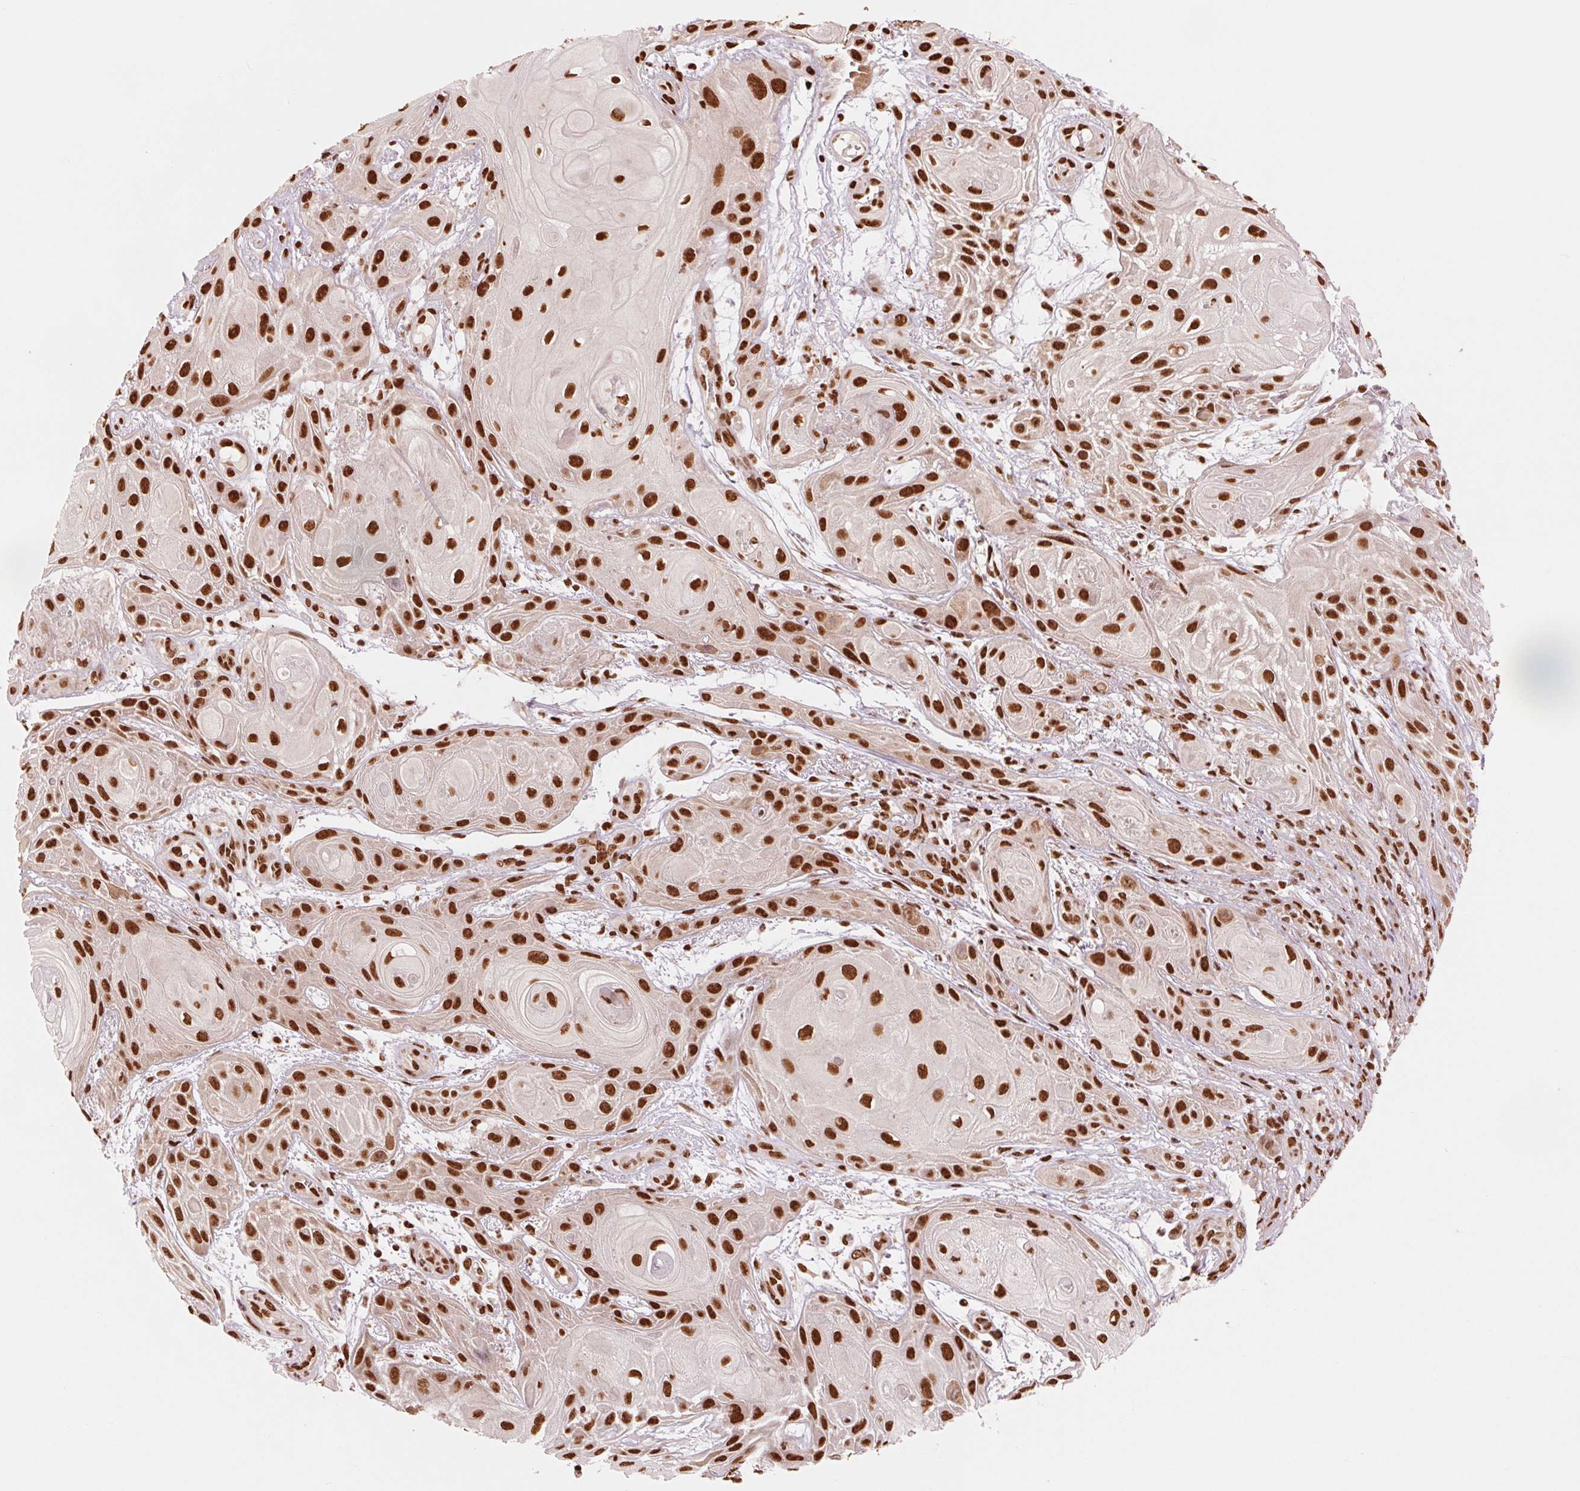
{"staining": {"intensity": "strong", "quantity": ">75%", "location": "nuclear"}, "tissue": "skin cancer", "cell_type": "Tumor cells", "image_type": "cancer", "snomed": [{"axis": "morphology", "description": "Squamous cell carcinoma, NOS"}, {"axis": "topography", "description": "Skin"}], "caption": "Human skin cancer stained with a protein marker exhibits strong staining in tumor cells.", "gene": "TTLL9", "patient": {"sex": "male", "age": 62}}